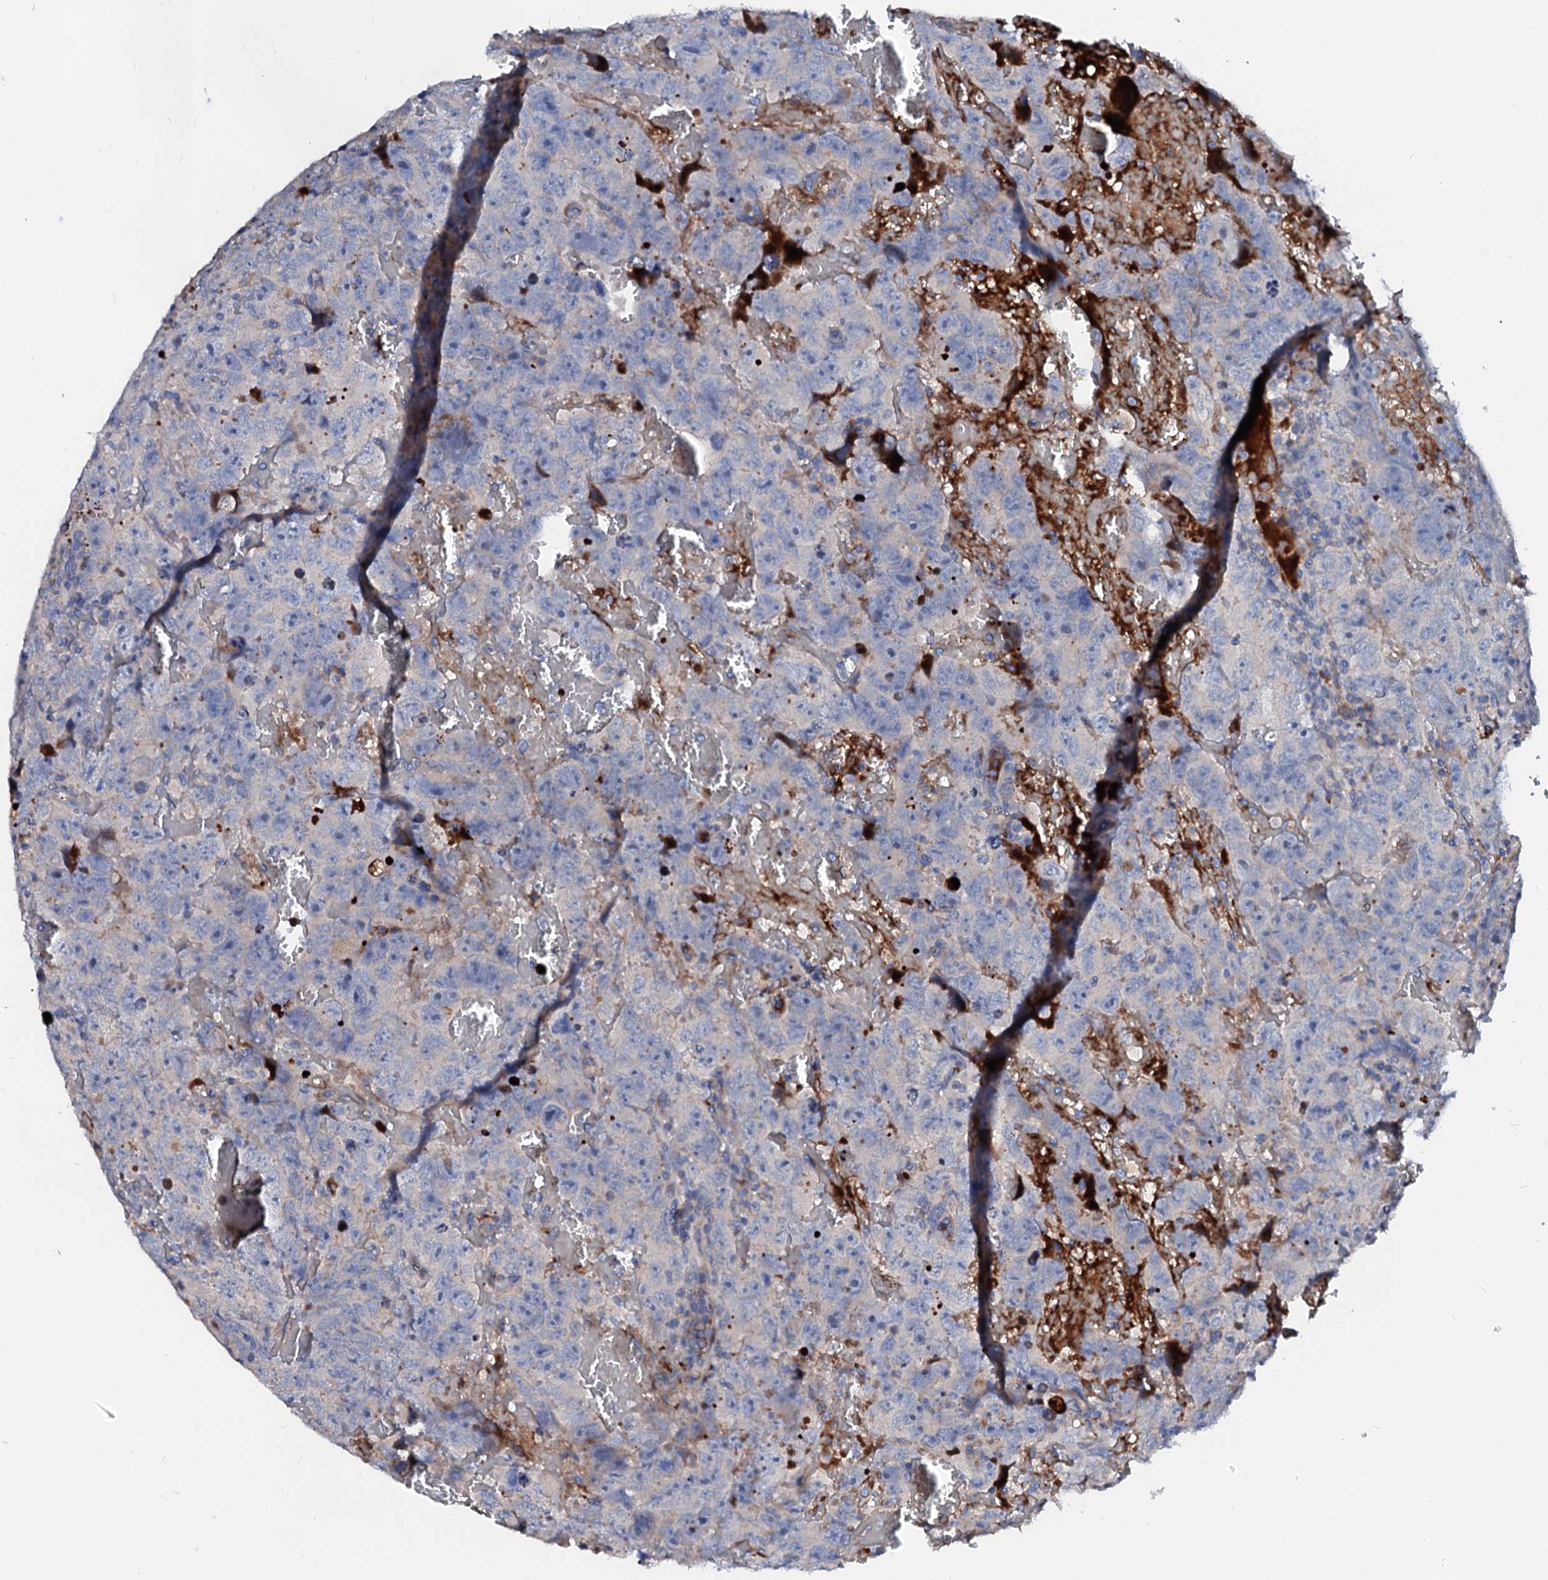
{"staining": {"intensity": "negative", "quantity": "none", "location": "none"}, "tissue": "testis cancer", "cell_type": "Tumor cells", "image_type": "cancer", "snomed": [{"axis": "morphology", "description": "Carcinoma, Embryonal, NOS"}, {"axis": "topography", "description": "Testis"}], "caption": "The immunohistochemistry photomicrograph has no significant expression in tumor cells of testis cancer (embryonal carcinoma) tissue.", "gene": "SLC10A7", "patient": {"sex": "male", "age": 45}}